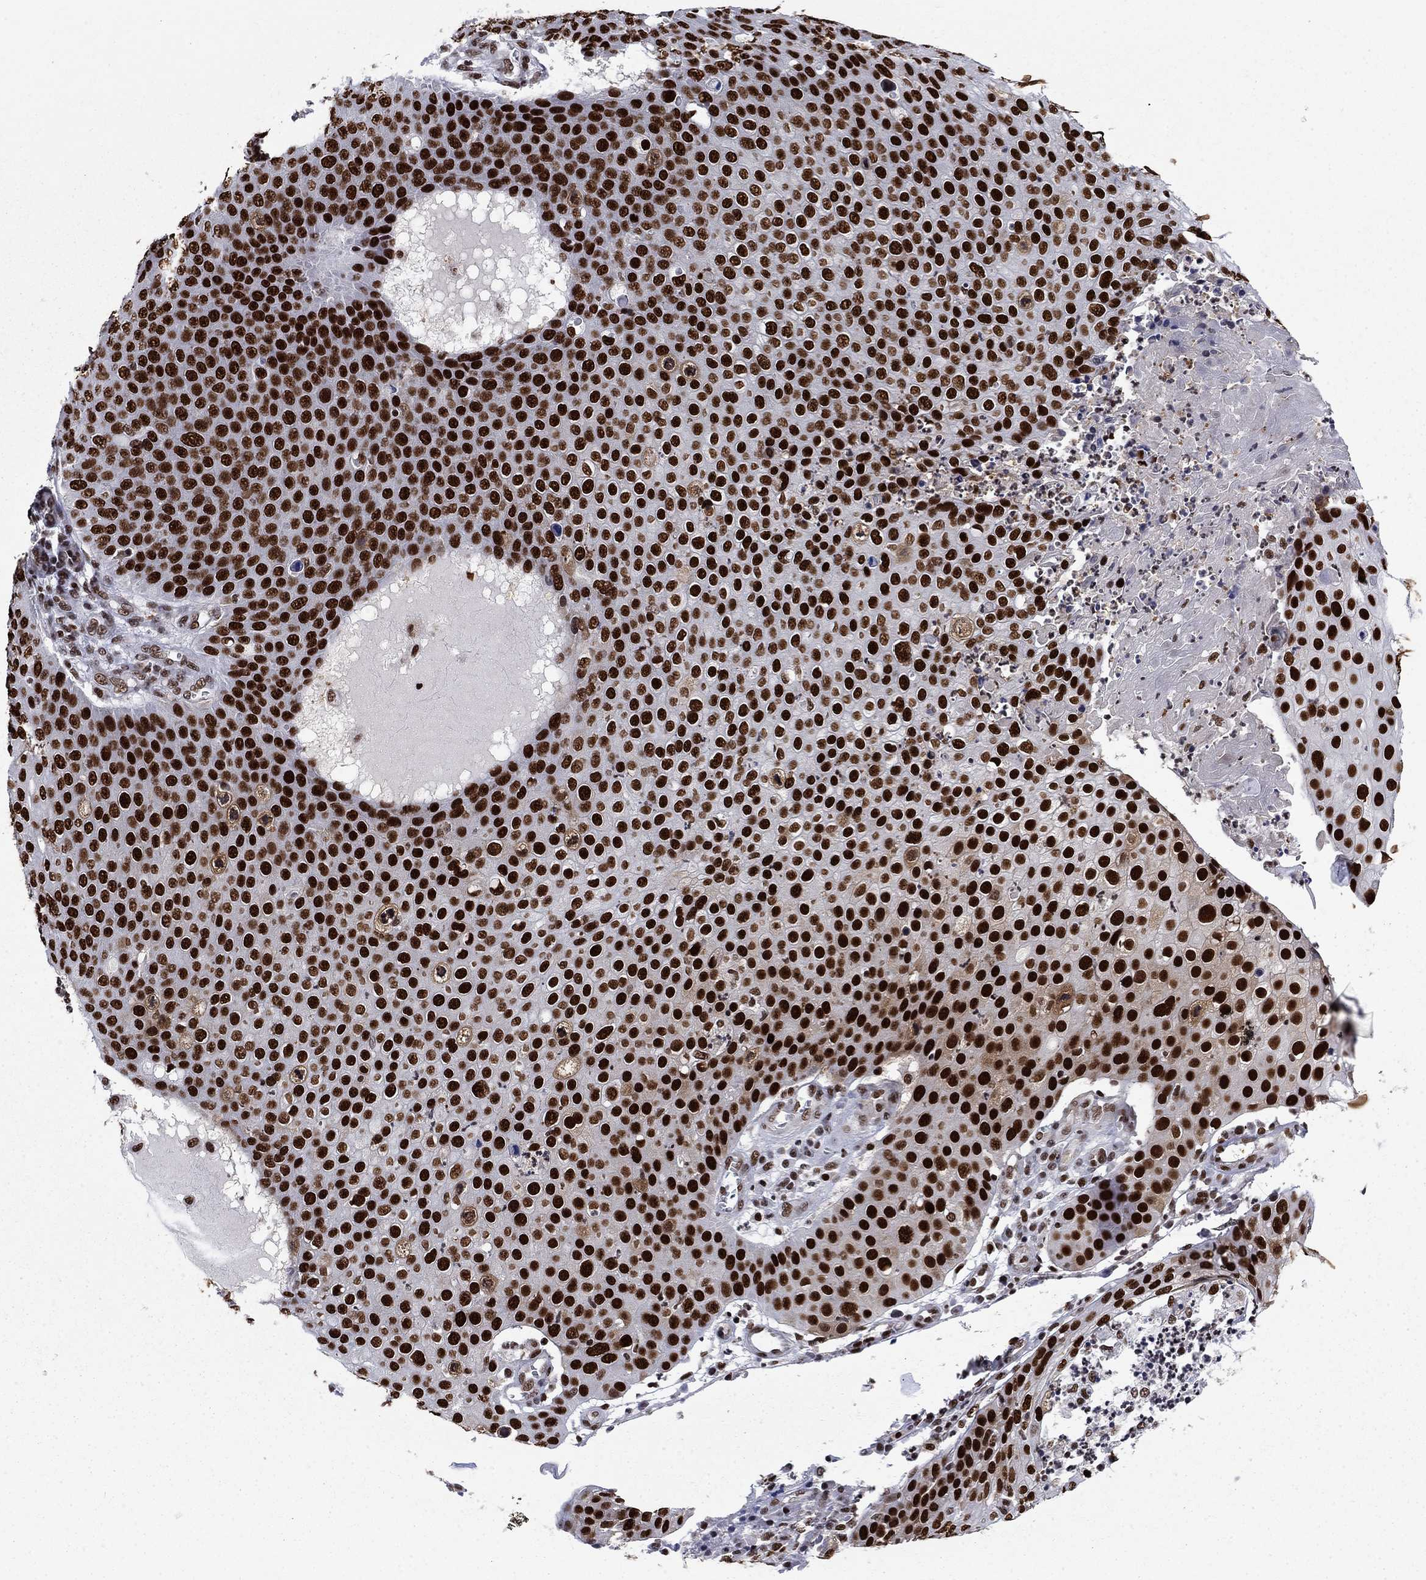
{"staining": {"intensity": "strong", "quantity": ">75%", "location": "nuclear"}, "tissue": "skin cancer", "cell_type": "Tumor cells", "image_type": "cancer", "snomed": [{"axis": "morphology", "description": "Squamous cell carcinoma, NOS"}, {"axis": "topography", "description": "Skin"}], "caption": "This is a histology image of immunohistochemistry (IHC) staining of squamous cell carcinoma (skin), which shows strong expression in the nuclear of tumor cells.", "gene": "RPRD1B", "patient": {"sex": "male", "age": 71}}